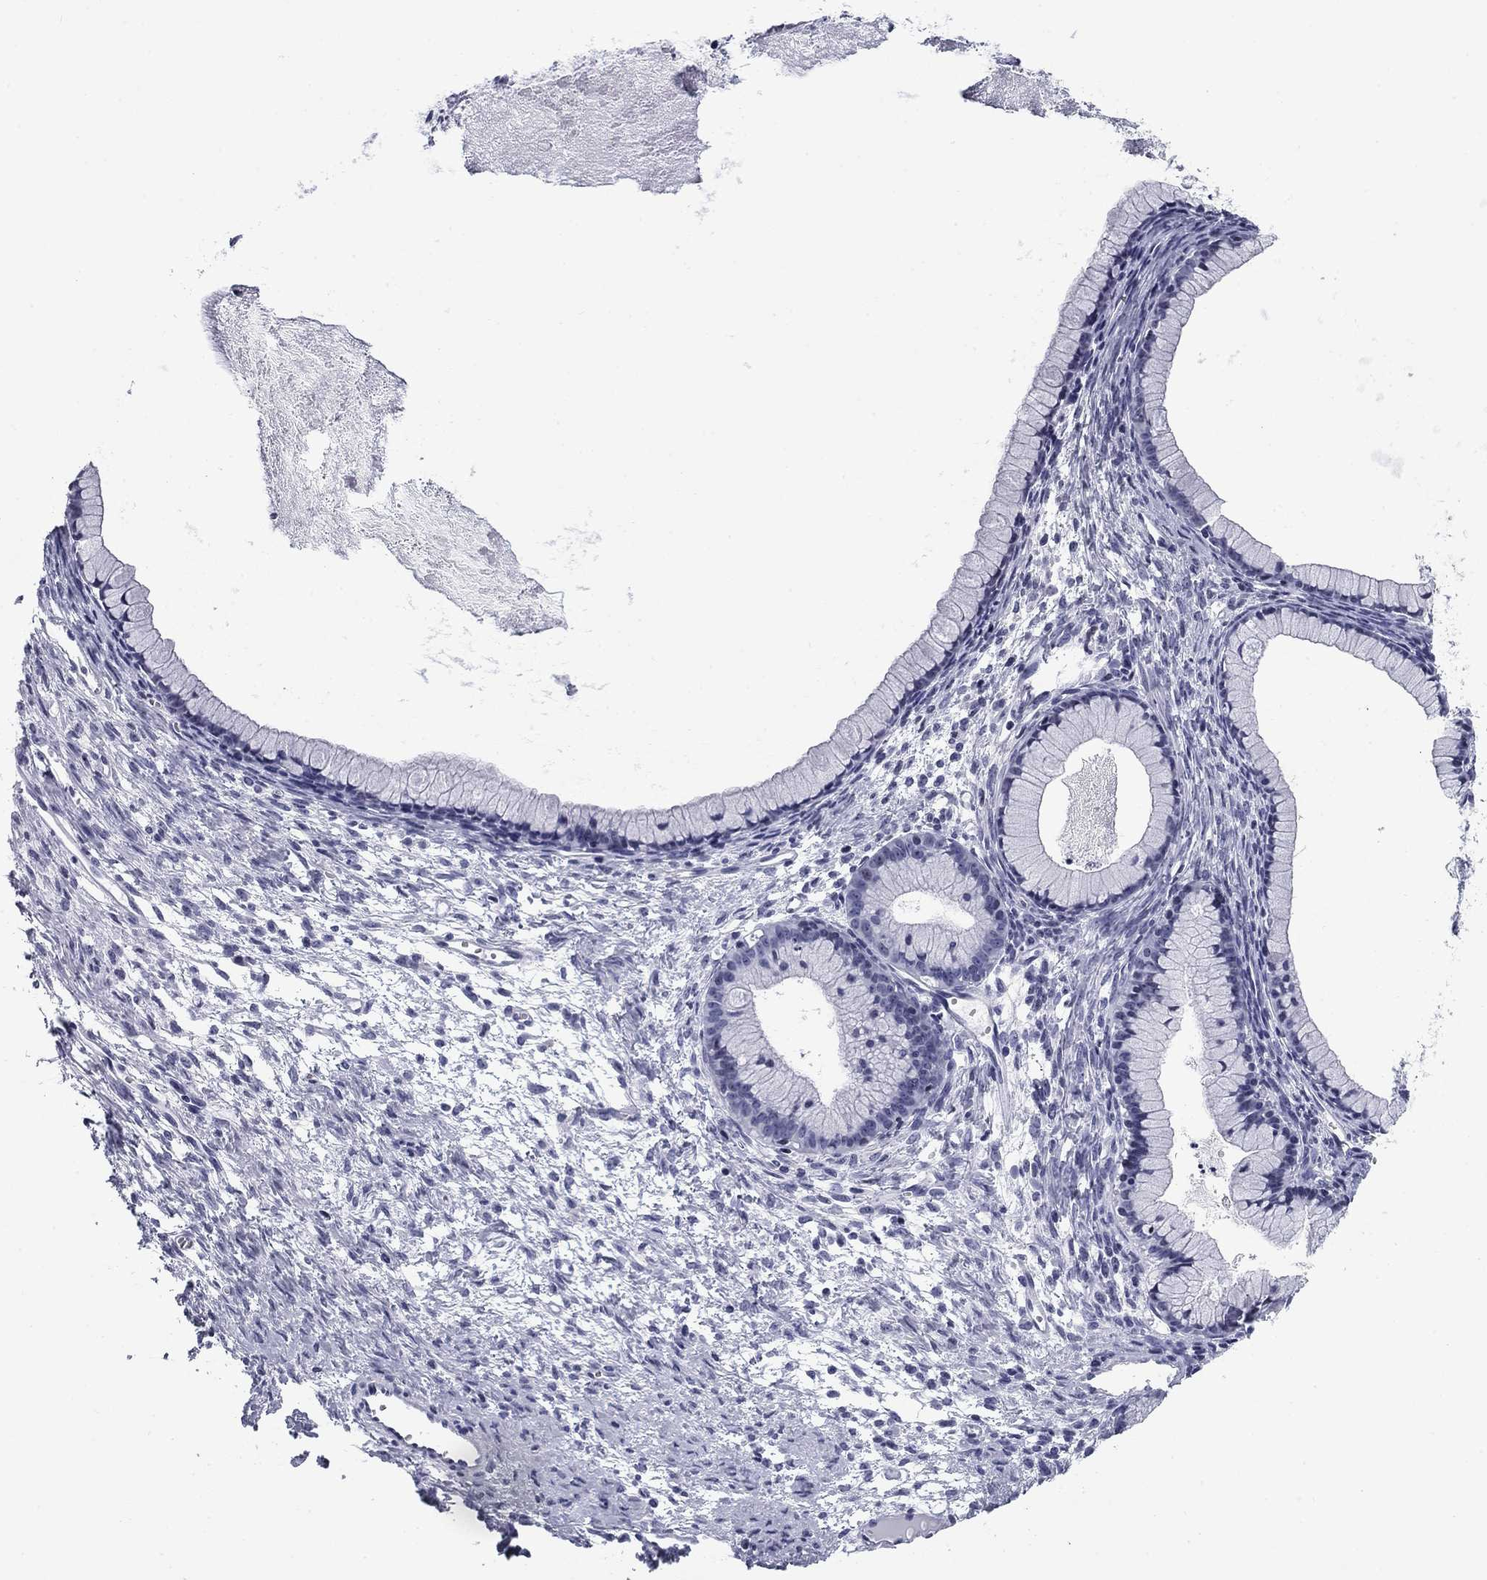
{"staining": {"intensity": "negative", "quantity": "none", "location": "none"}, "tissue": "ovarian cancer", "cell_type": "Tumor cells", "image_type": "cancer", "snomed": [{"axis": "morphology", "description": "Cystadenocarcinoma, mucinous, NOS"}, {"axis": "topography", "description": "Ovary"}], "caption": "Immunohistochemistry micrograph of human ovarian cancer stained for a protein (brown), which displays no expression in tumor cells.", "gene": "CCDC144A", "patient": {"sex": "female", "age": 41}}